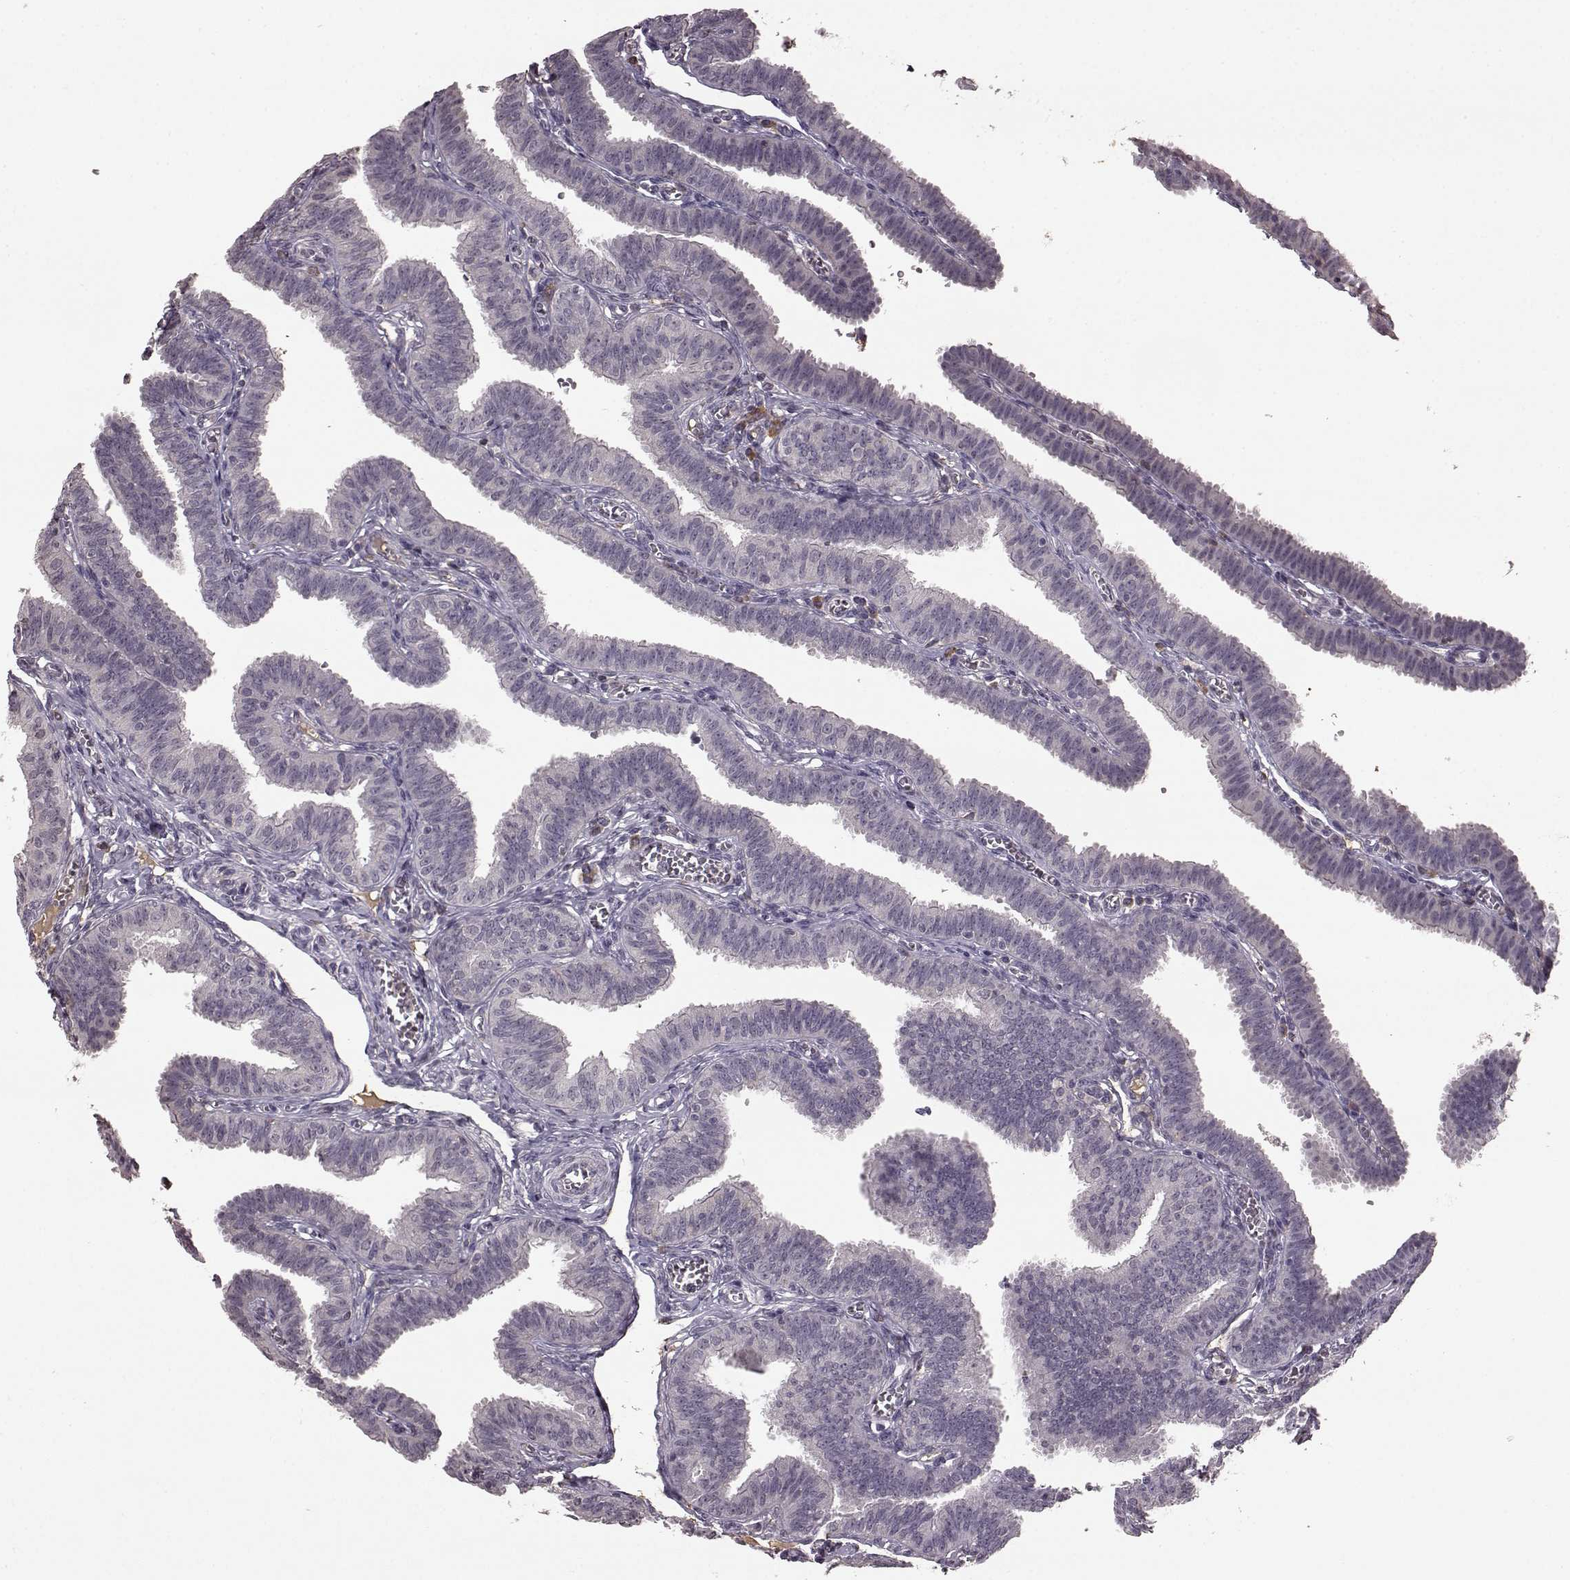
{"staining": {"intensity": "negative", "quantity": "none", "location": "none"}, "tissue": "fallopian tube", "cell_type": "Glandular cells", "image_type": "normal", "snomed": [{"axis": "morphology", "description": "Normal tissue, NOS"}, {"axis": "topography", "description": "Fallopian tube"}], "caption": "Immunohistochemistry (IHC) histopathology image of normal human fallopian tube stained for a protein (brown), which displays no staining in glandular cells. The staining was performed using DAB (3,3'-diaminobenzidine) to visualize the protein expression in brown, while the nuclei were stained in blue with hematoxylin (Magnification: 20x).", "gene": "NRL", "patient": {"sex": "female", "age": 25}}